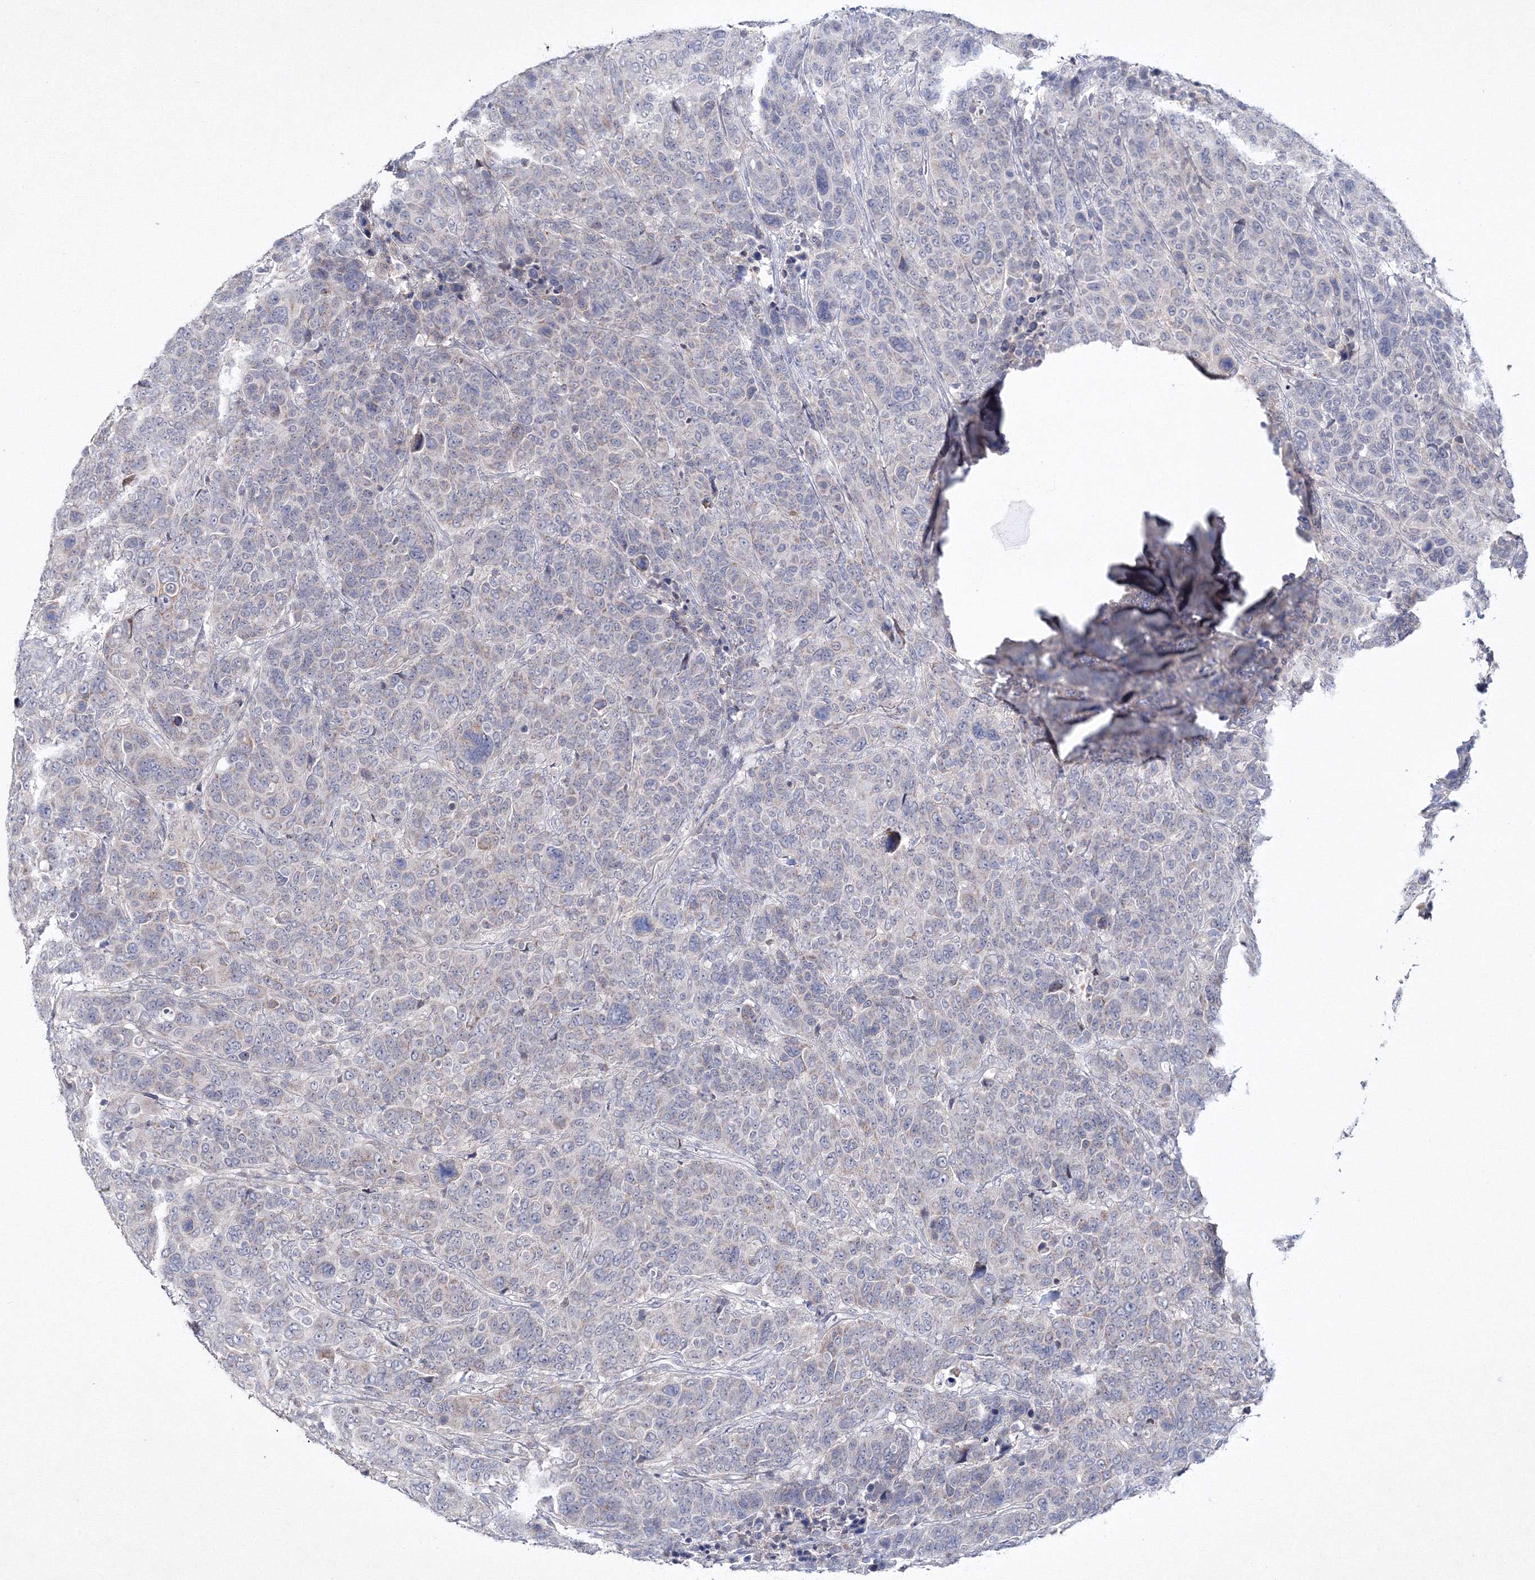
{"staining": {"intensity": "negative", "quantity": "none", "location": "none"}, "tissue": "breast cancer", "cell_type": "Tumor cells", "image_type": "cancer", "snomed": [{"axis": "morphology", "description": "Duct carcinoma"}, {"axis": "topography", "description": "Breast"}], "caption": "Immunohistochemical staining of human breast cancer demonstrates no significant staining in tumor cells. (Stains: DAB (3,3'-diaminobenzidine) IHC with hematoxylin counter stain, Microscopy: brightfield microscopy at high magnification).", "gene": "NEU4", "patient": {"sex": "female", "age": 37}}